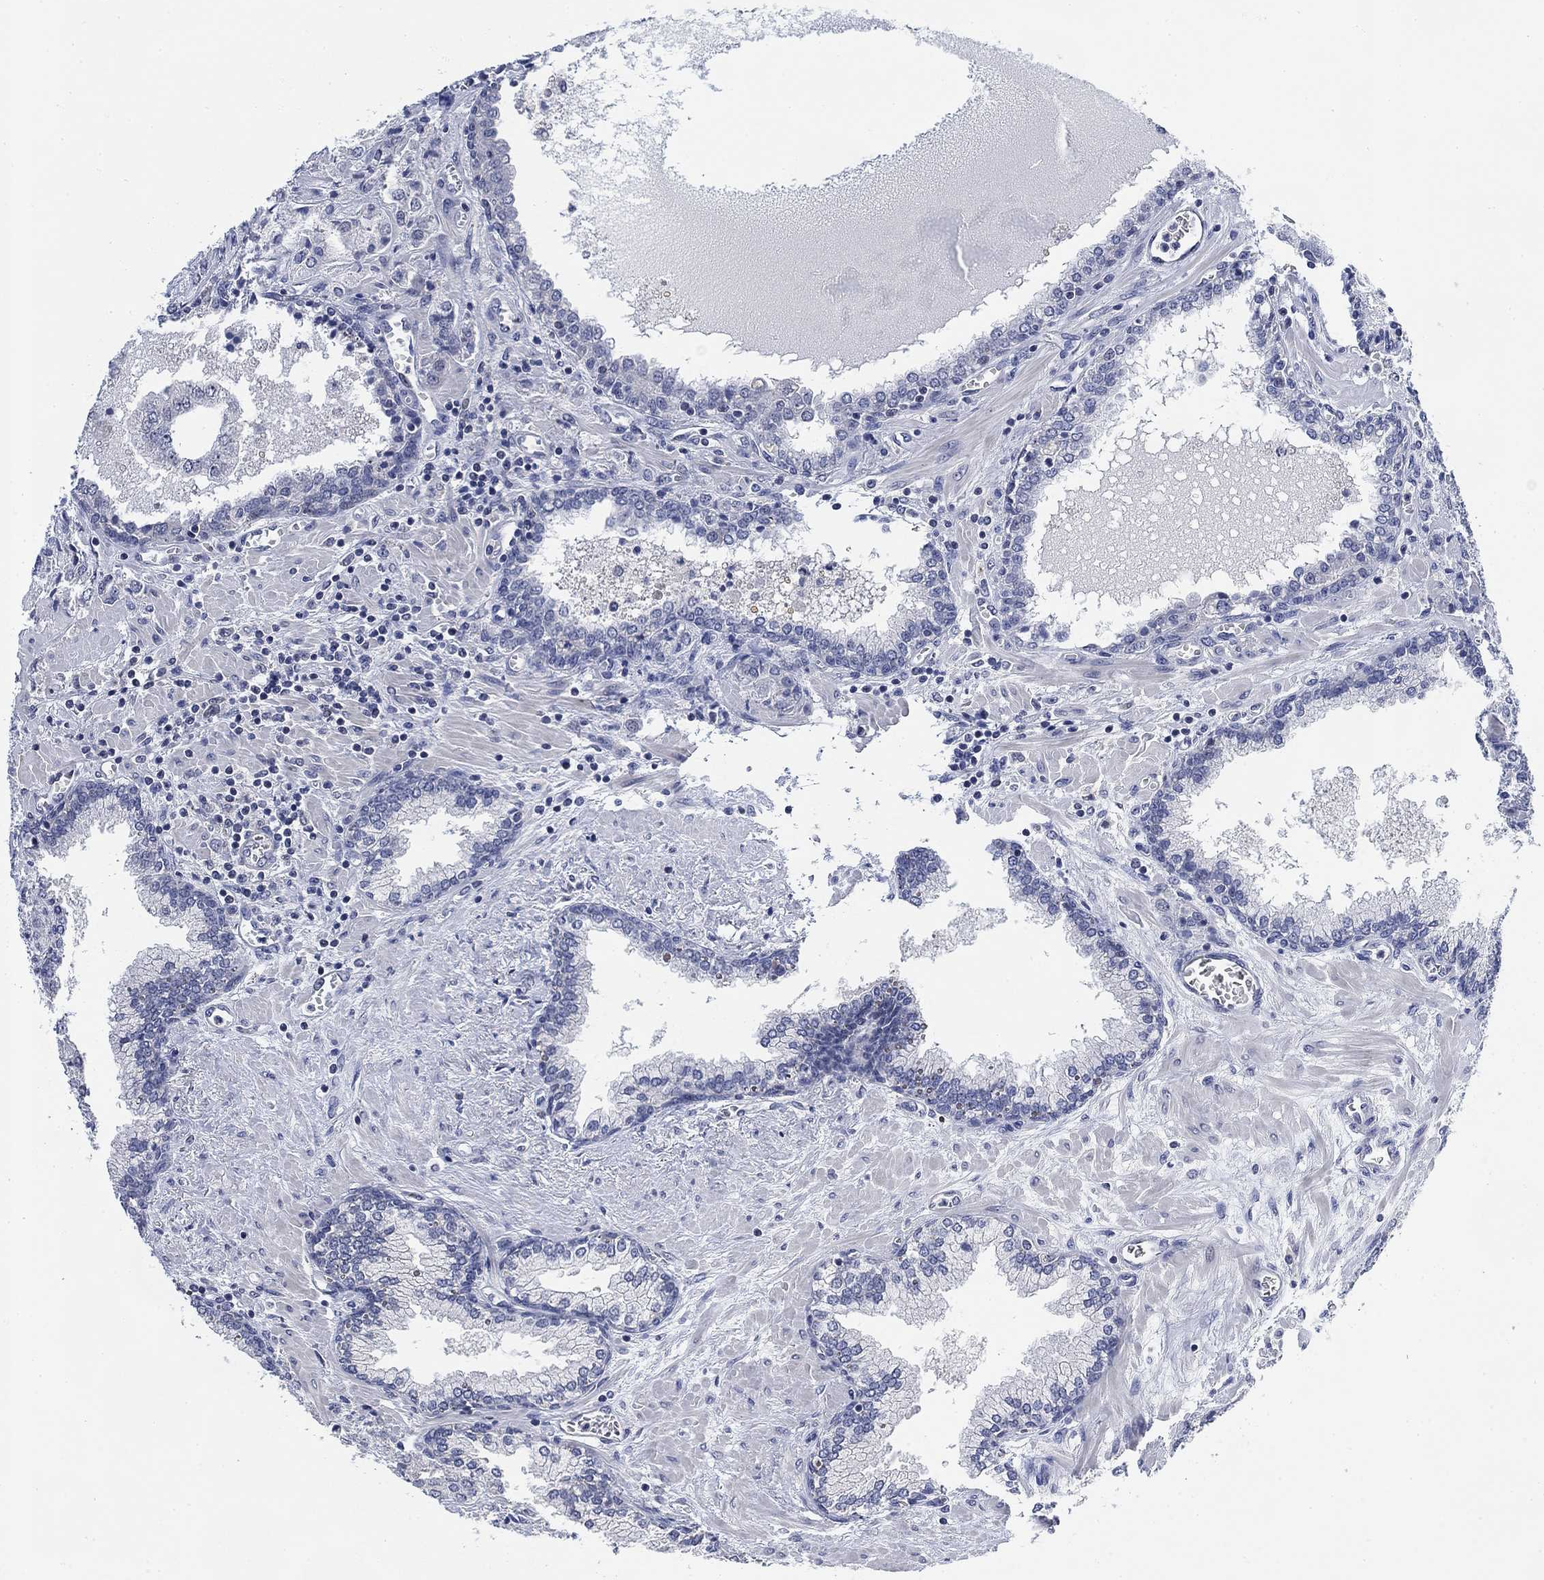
{"staining": {"intensity": "negative", "quantity": "none", "location": "none"}, "tissue": "prostate cancer", "cell_type": "Tumor cells", "image_type": "cancer", "snomed": [{"axis": "morphology", "description": "Adenocarcinoma, NOS"}, {"axis": "topography", "description": "Prostate and seminal vesicle, NOS"}, {"axis": "topography", "description": "Prostate"}], "caption": "Prostate cancer (adenocarcinoma) stained for a protein using IHC exhibits no expression tumor cells.", "gene": "DAZL", "patient": {"sex": "male", "age": 62}}